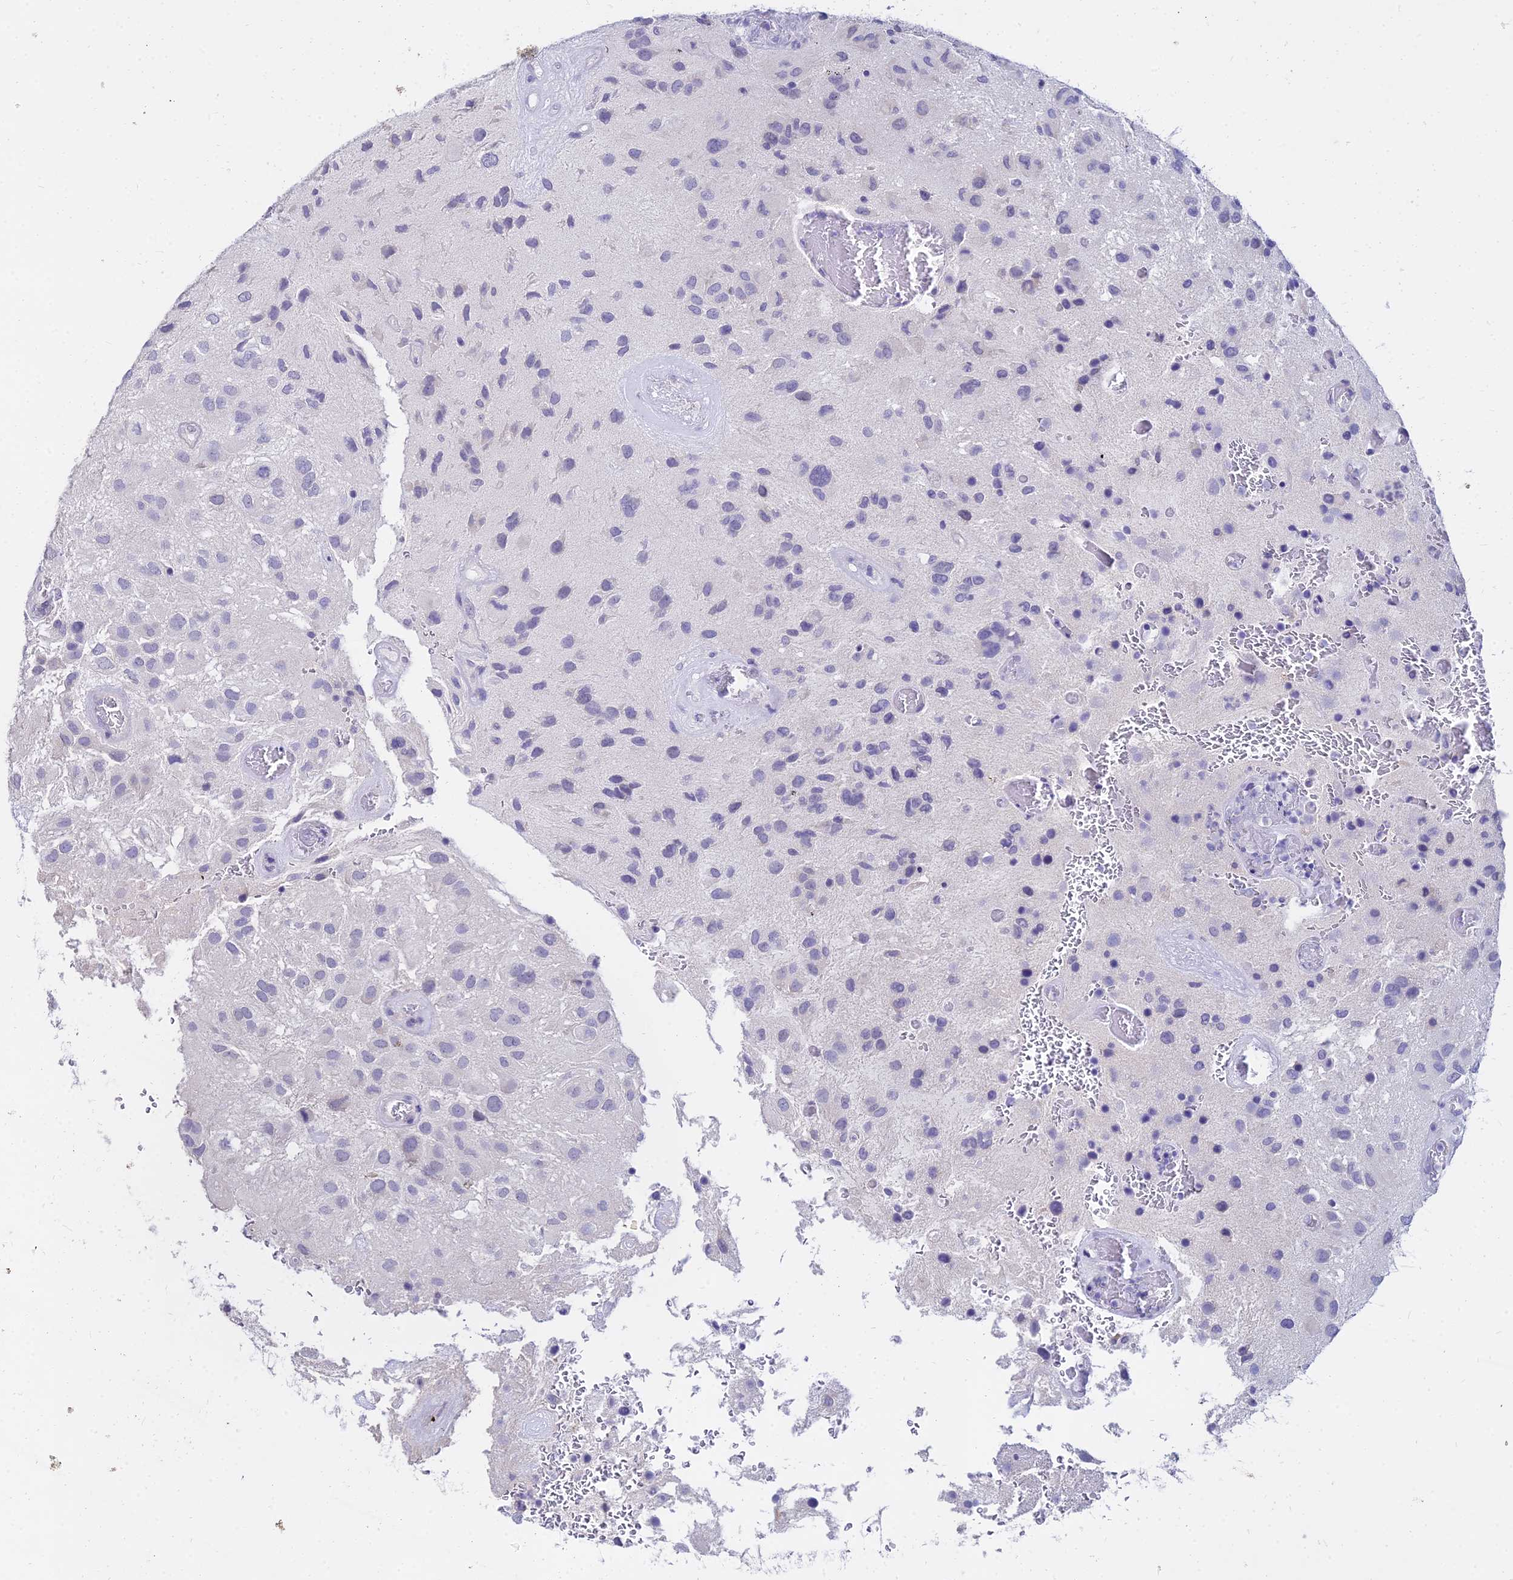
{"staining": {"intensity": "negative", "quantity": "none", "location": "none"}, "tissue": "glioma", "cell_type": "Tumor cells", "image_type": "cancer", "snomed": [{"axis": "morphology", "description": "Glioma, malignant, Low grade"}, {"axis": "topography", "description": "Brain"}], "caption": "Micrograph shows no protein positivity in tumor cells of glioma tissue.", "gene": "NPY", "patient": {"sex": "male", "age": 66}}